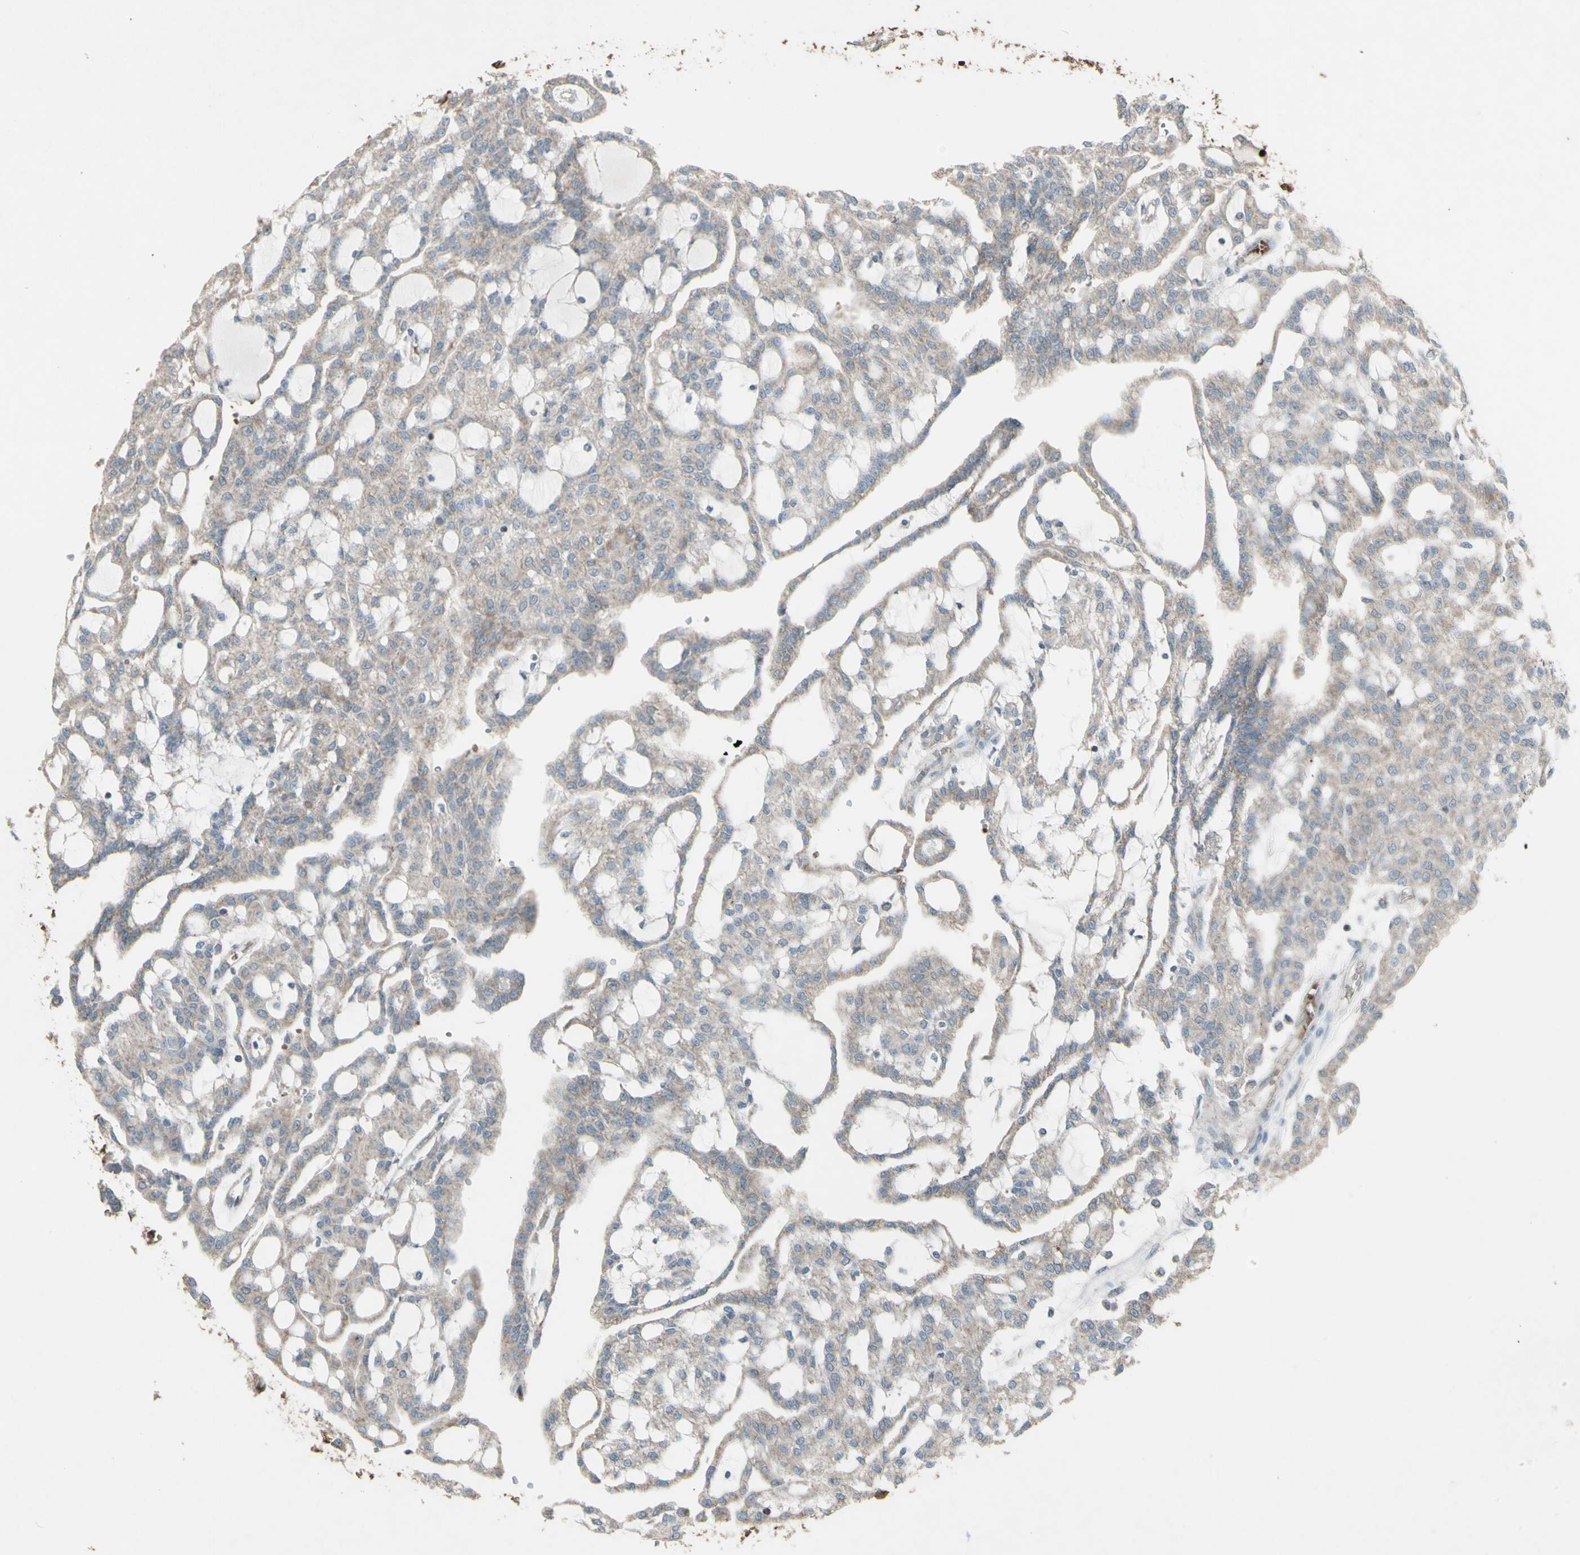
{"staining": {"intensity": "weak", "quantity": ">75%", "location": "cytoplasmic/membranous"}, "tissue": "renal cancer", "cell_type": "Tumor cells", "image_type": "cancer", "snomed": [{"axis": "morphology", "description": "Adenocarcinoma, NOS"}, {"axis": "topography", "description": "Kidney"}], "caption": "Immunohistochemistry histopathology image of neoplastic tissue: human renal adenocarcinoma stained using immunohistochemistry (IHC) exhibits low levels of weak protein expression localized specifically in the cytoplasmic/membranous of tumor cells, appearing as a cytoplasmic/membranous brown color.", "gene": "SHC1", "patient": {"sex": "male", "age": 63}}